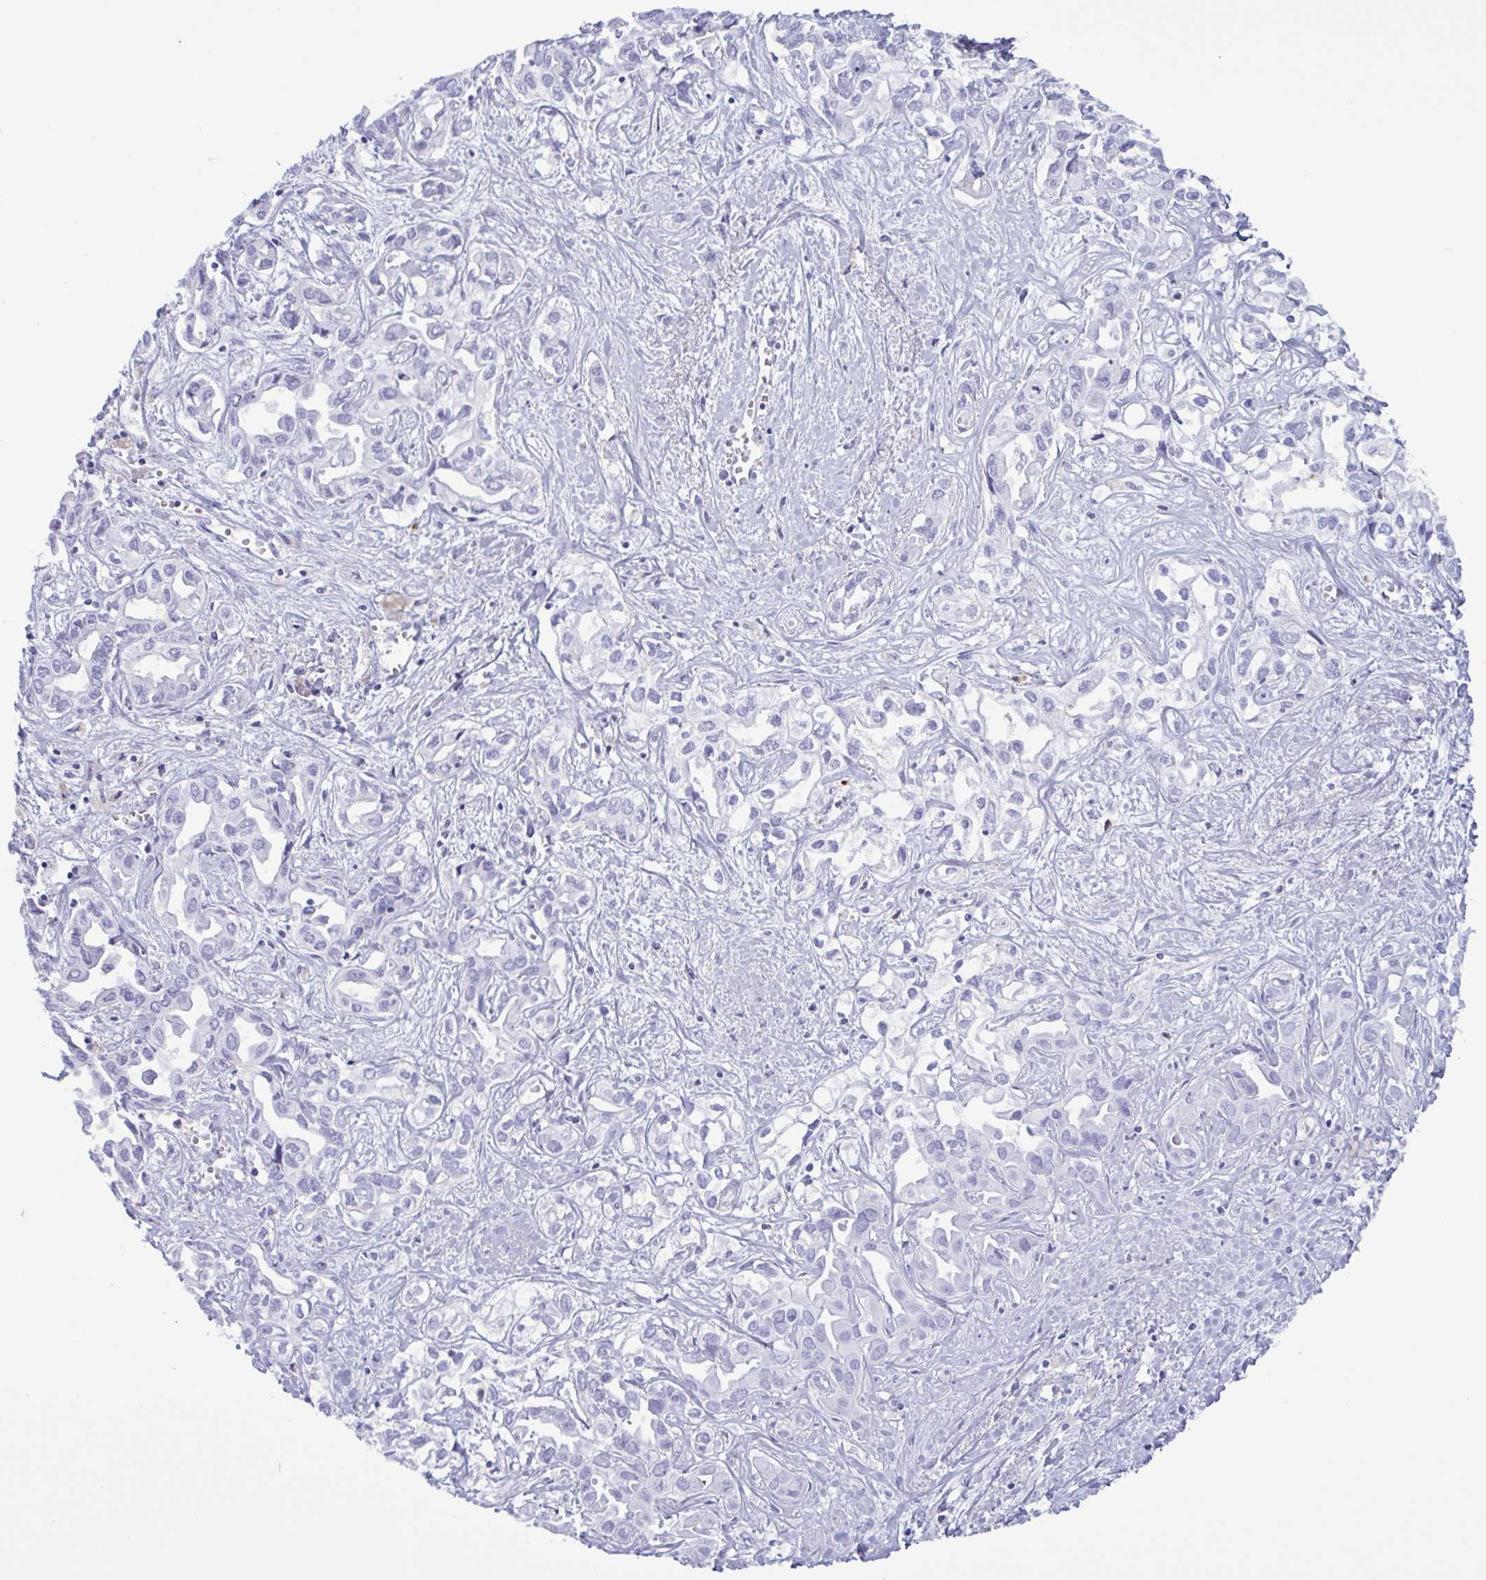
{"staining": {"intensity": "negative", "quantity": "none", "location": "none"}, "tissue": "liver cancer", "cell_type": "Tumor cells", "image_type": "cancer", "snomed": [{"axis": "morphology", "description": "Cholangiocarcinoma"}, {"axis": "topography", "description": "Liver"}], "caption": "An image of human cholangiocarcinoma (liver) is negative for staining in tumor cells.", "gene": "LTF", "patient": {"sex": "female", "age": 64}}